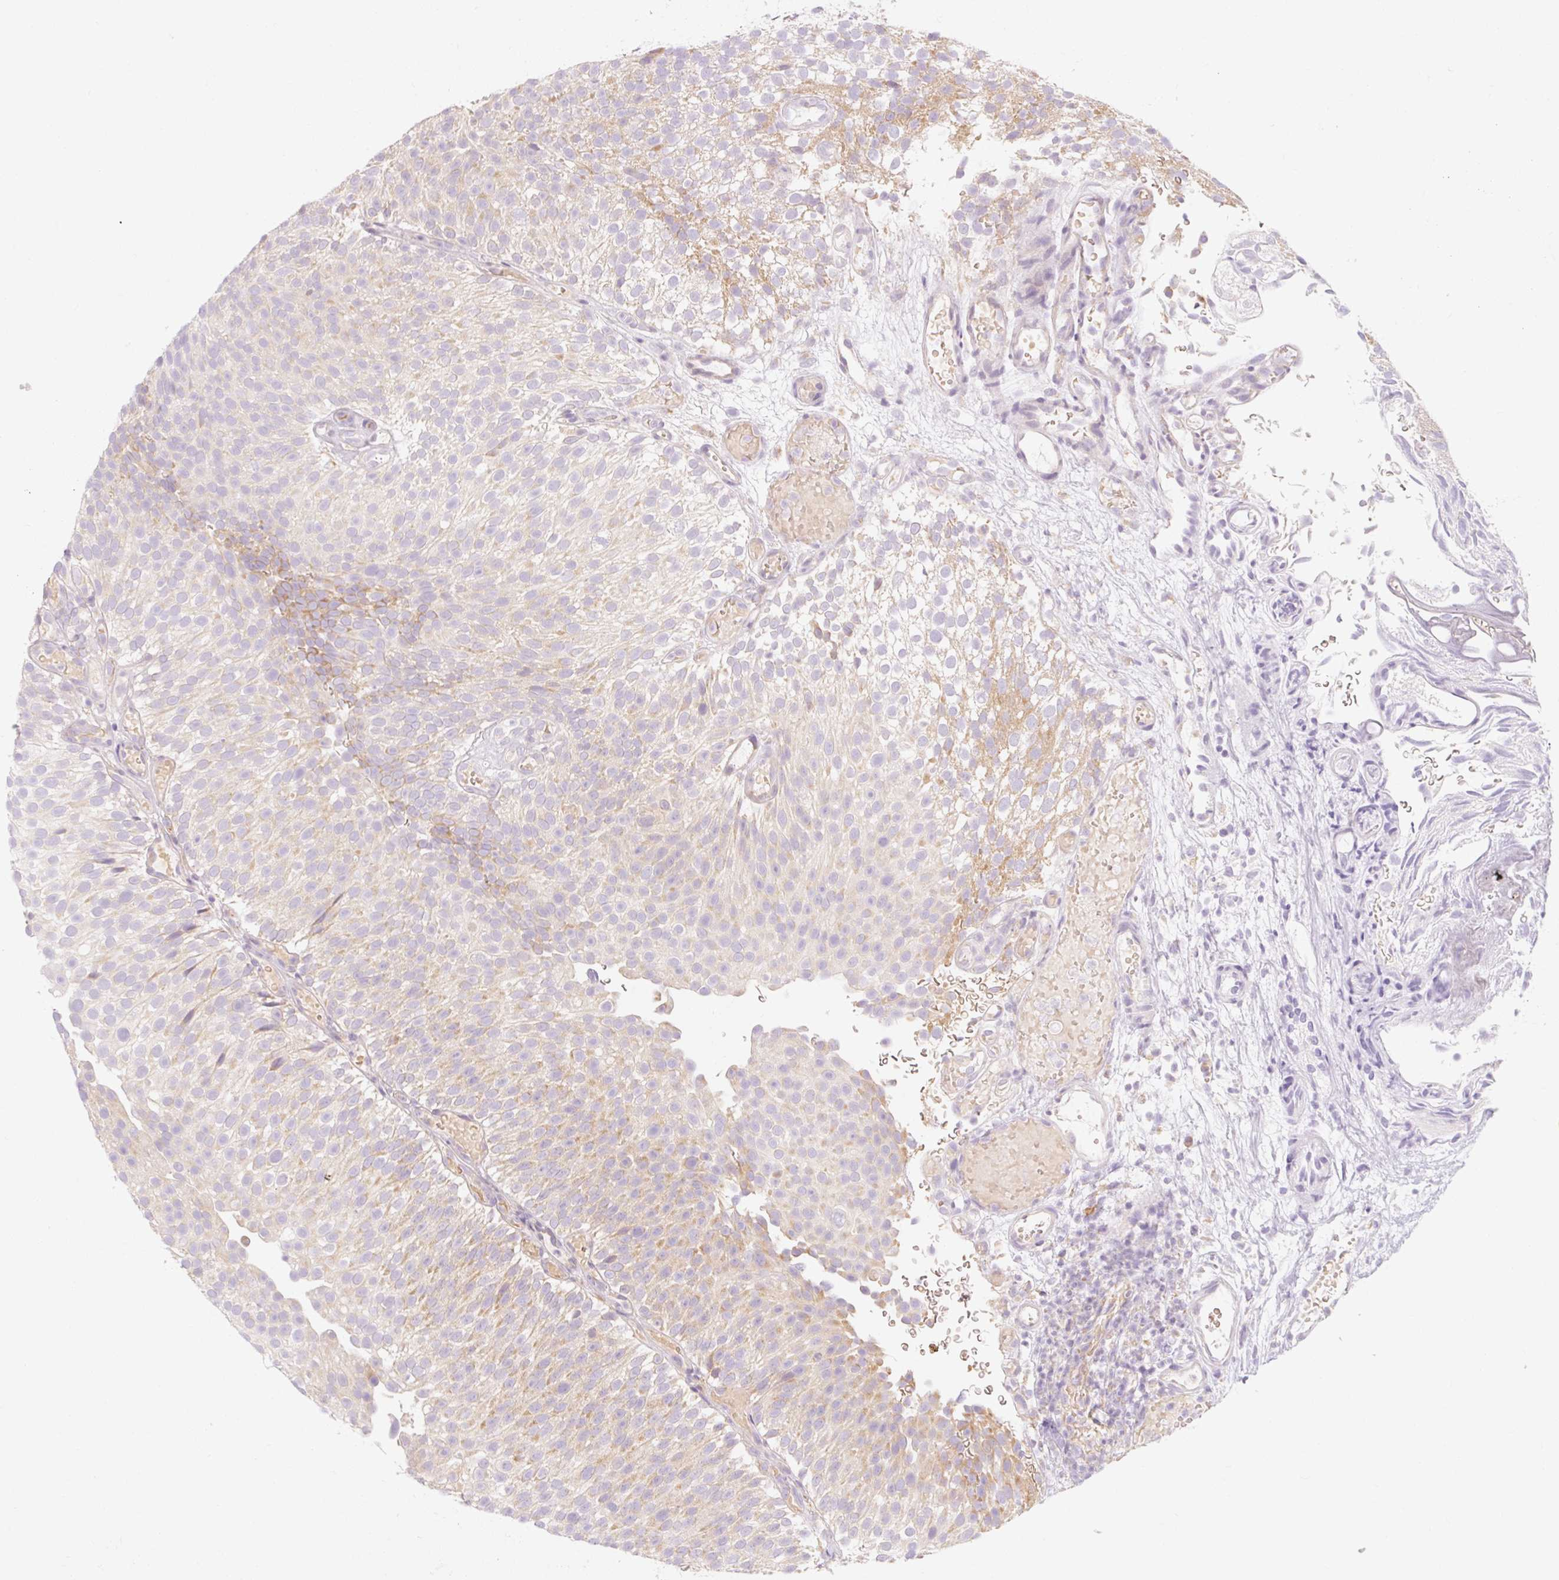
{"staining": {"intensity": "weak", "quantity": "<25%", "location": "cytoplasmic/membranous"}, "tissue": "urothelial cancer", "cell_type": "Tumor cells", "image_type": "cancer", "snomed": [{"axis": "morphology", "description": "Urothelial carcinoma, Low grade"}, {"axis": "topography", "description": "Urinary bladder"}], "caption": "Image shows no protein expression in tumor cells of low-grade urothelial carcinoma tissue.", "gene": "MYO1D", "patient": {"sex": "male", "age": 78}}